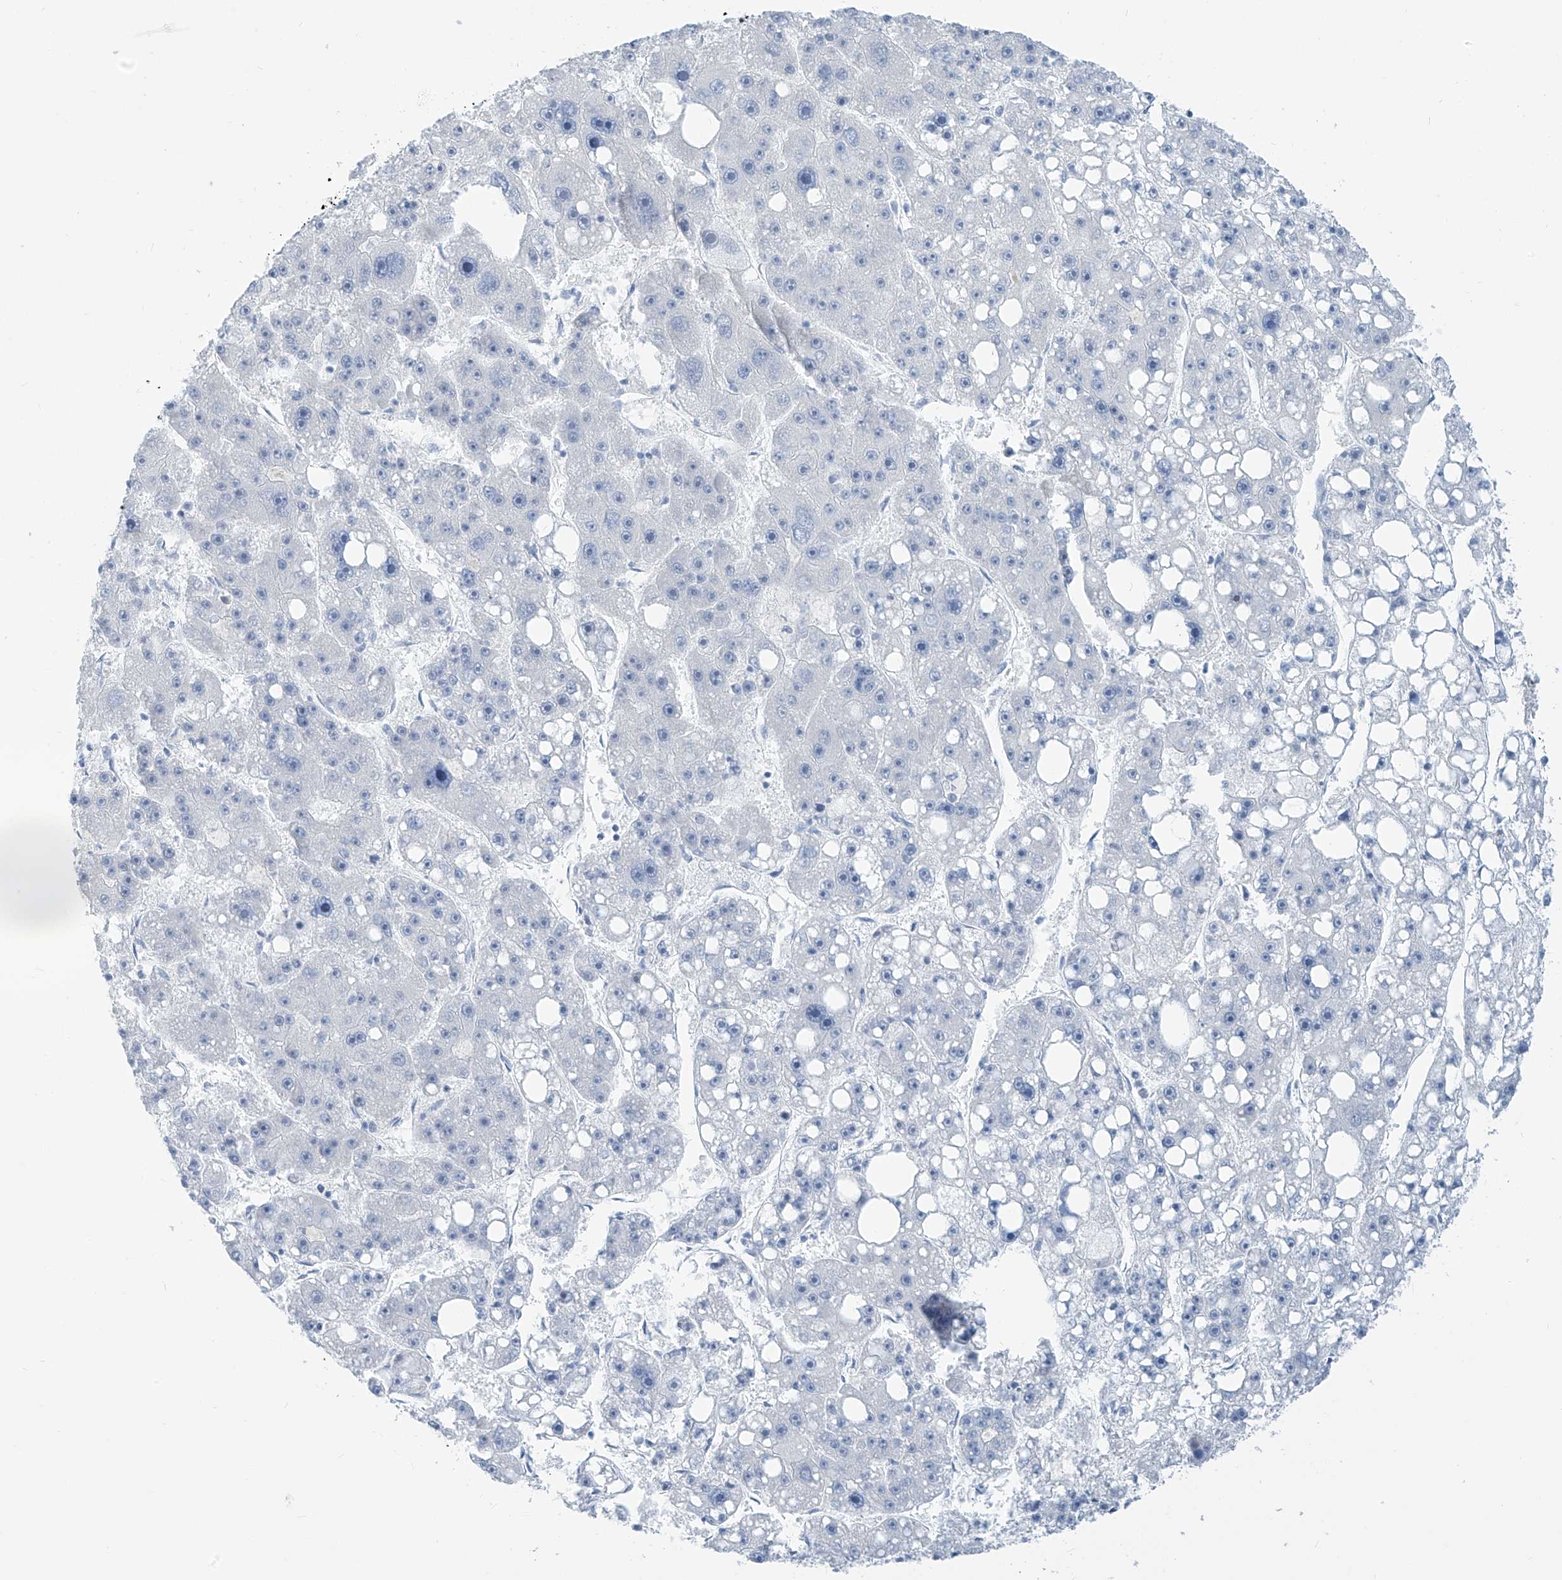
{"staining": {"intensity": "negative", "quantity": "none", "location": "none"}, "tissue": "liver cancer", "cell_type": "Tumor cells", "image_type": "cancer", "snomed": [{"axis": "morphology", "description": "Carcinoma, Hepatocellular, NOS"}, {"axis": "topography", "description": "Liver"}], "caption": "Immunohistochemistry (IHC) of liver cancer (hepatocellular carcinoma) shows no positivity in tumor cells.", "gene": "SGO2", "patient": {"sex": "female", "age": 61}}